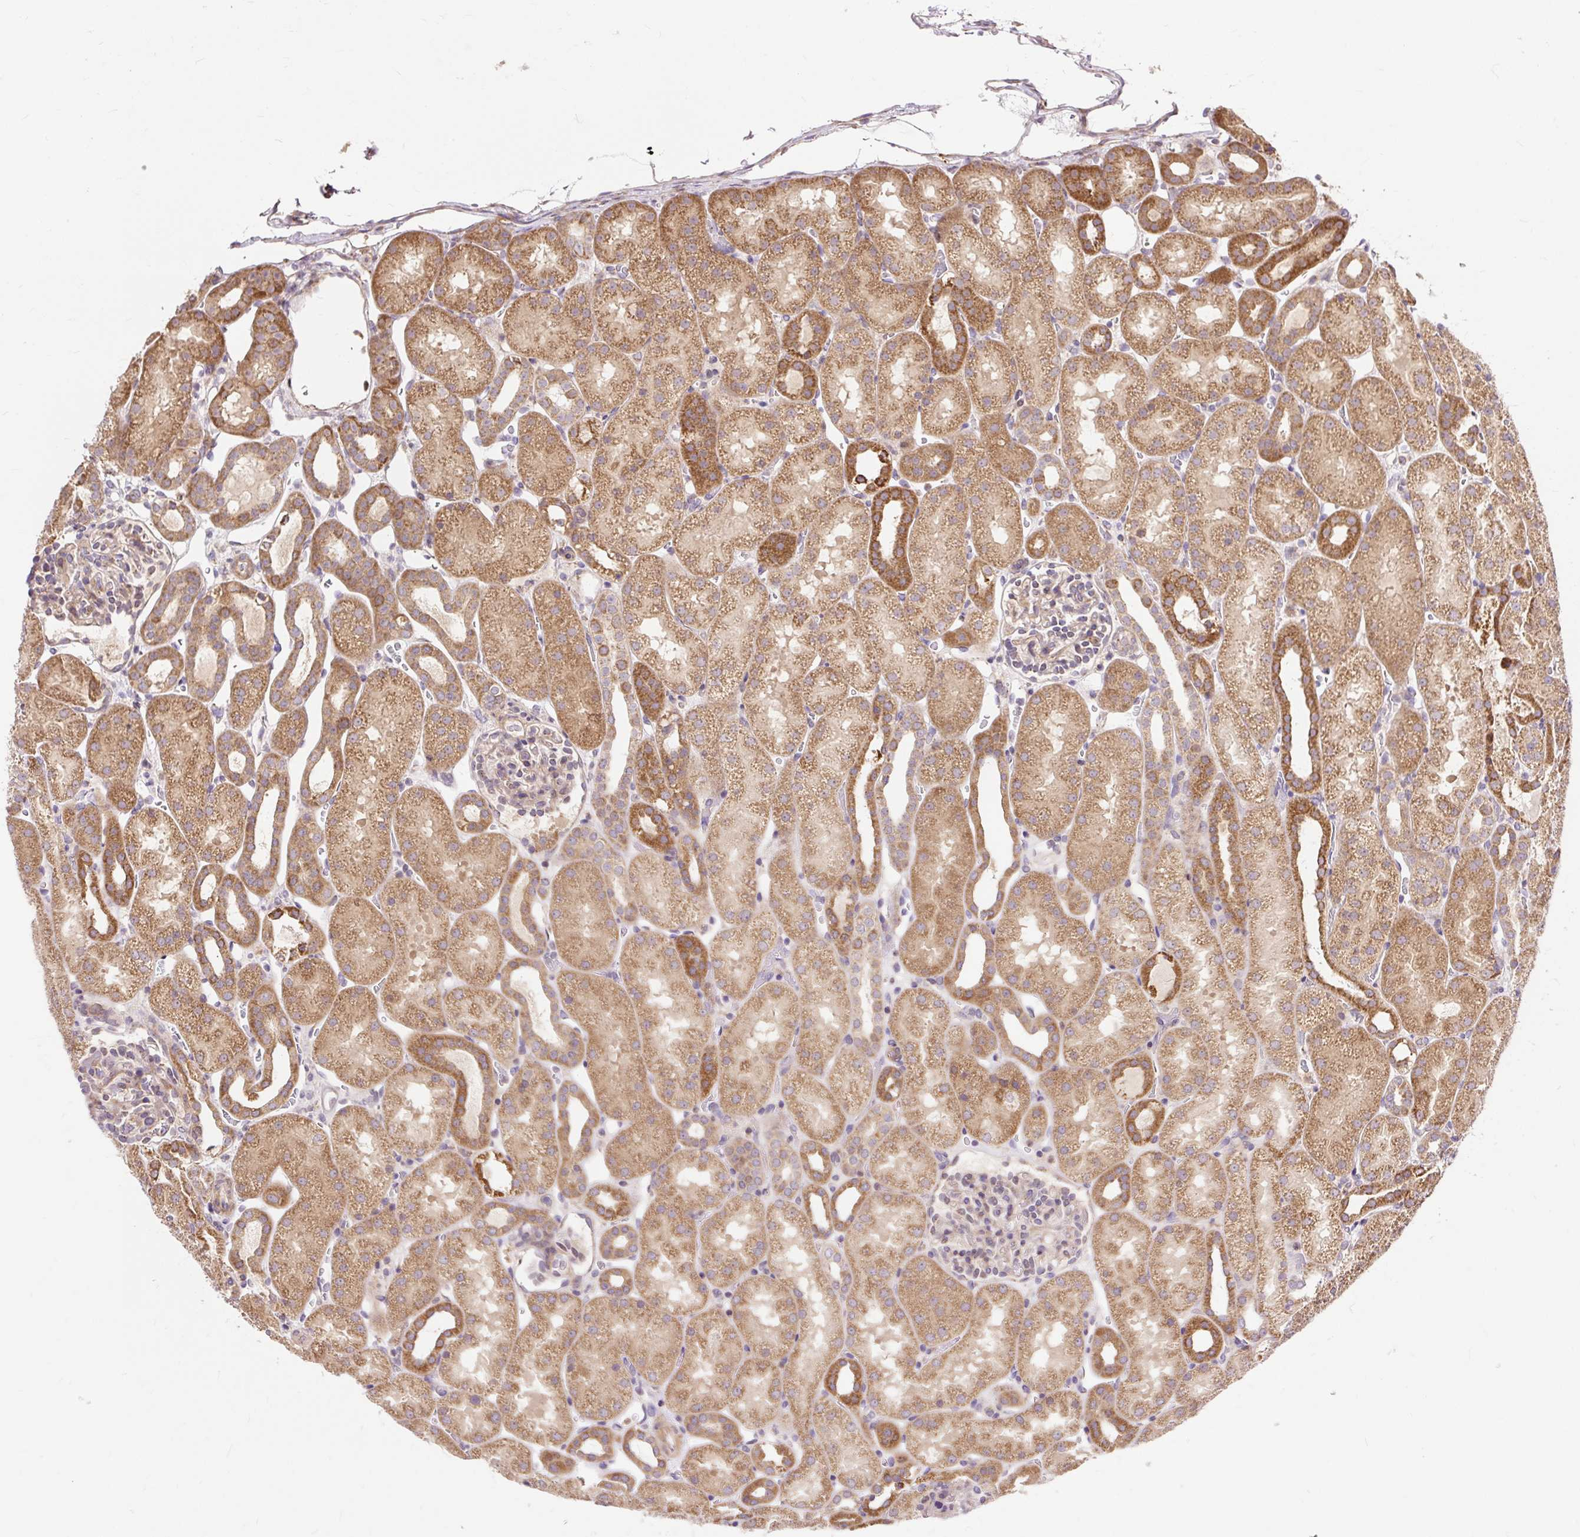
{"staining": {"intensity": "moderate", "quantity": "<25%", "location": "cytoplasmic/membranous"}, "tissue": "kidney", "cell_type": "Cells in glomeruli", "image_type": "normal", "snomed": [{"axis": "morphology", "description": "Normal tissue, NOS"}, {"axis": "topography", "description": "Kidney"}], "caption": "Immunohistochemistry (IHC) staining of normal kidney, which shows low levels of moderate cytoplasmic/membranous positivity in approximately <25% of cells in glomeruli indicating moderate cytoplasmic/membranous protein staining. The staining was performed using DAB (brown) for protein detection and nuclei were counterstained in hematoxylin (blue).", "gene": "TRIAP1", "patient": {"sex": "male", "age": 2}}